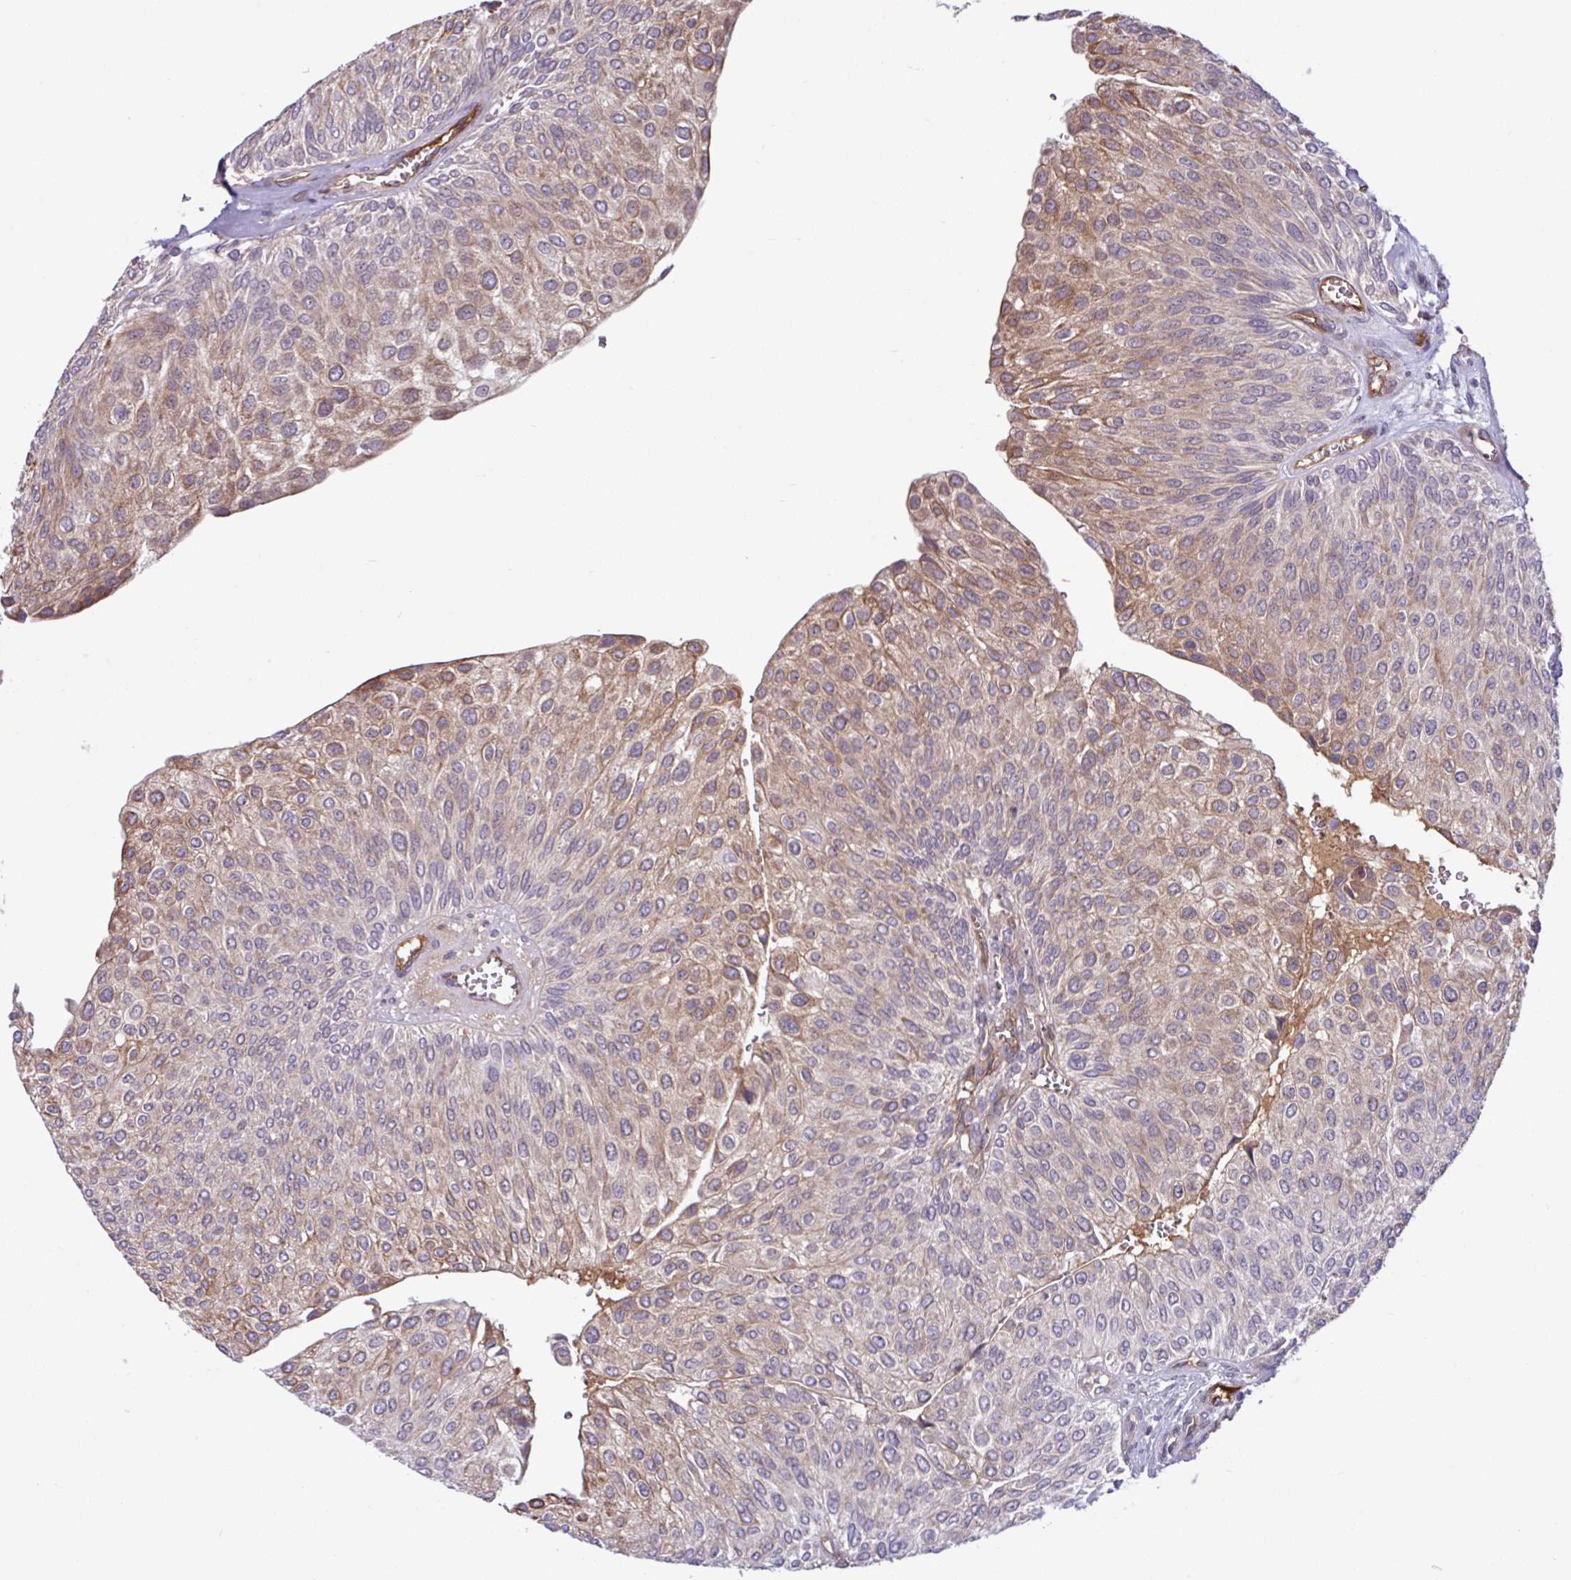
{"staining": {"intensity": "moderate", "quantity": "25%-75%", "location": "cytoplasmic/membranous"}, "tissue": "urothelial cancer", "cell_type": "Tumor cells", "image_type": "cancer", "snomed": [{"axis": "morphology", "description": "Urothelial carcinoma, NOS"}, {"axis": "topography", "description": "Urinary bladder"}], "caption": "A brown stain labels moderate cytoplasmic/membranous positivity of a protein in human transitional cell carcinoma tumor cells.", "gene": "B4GALNT4", "patient": {"sex": "male", "age": 67}}